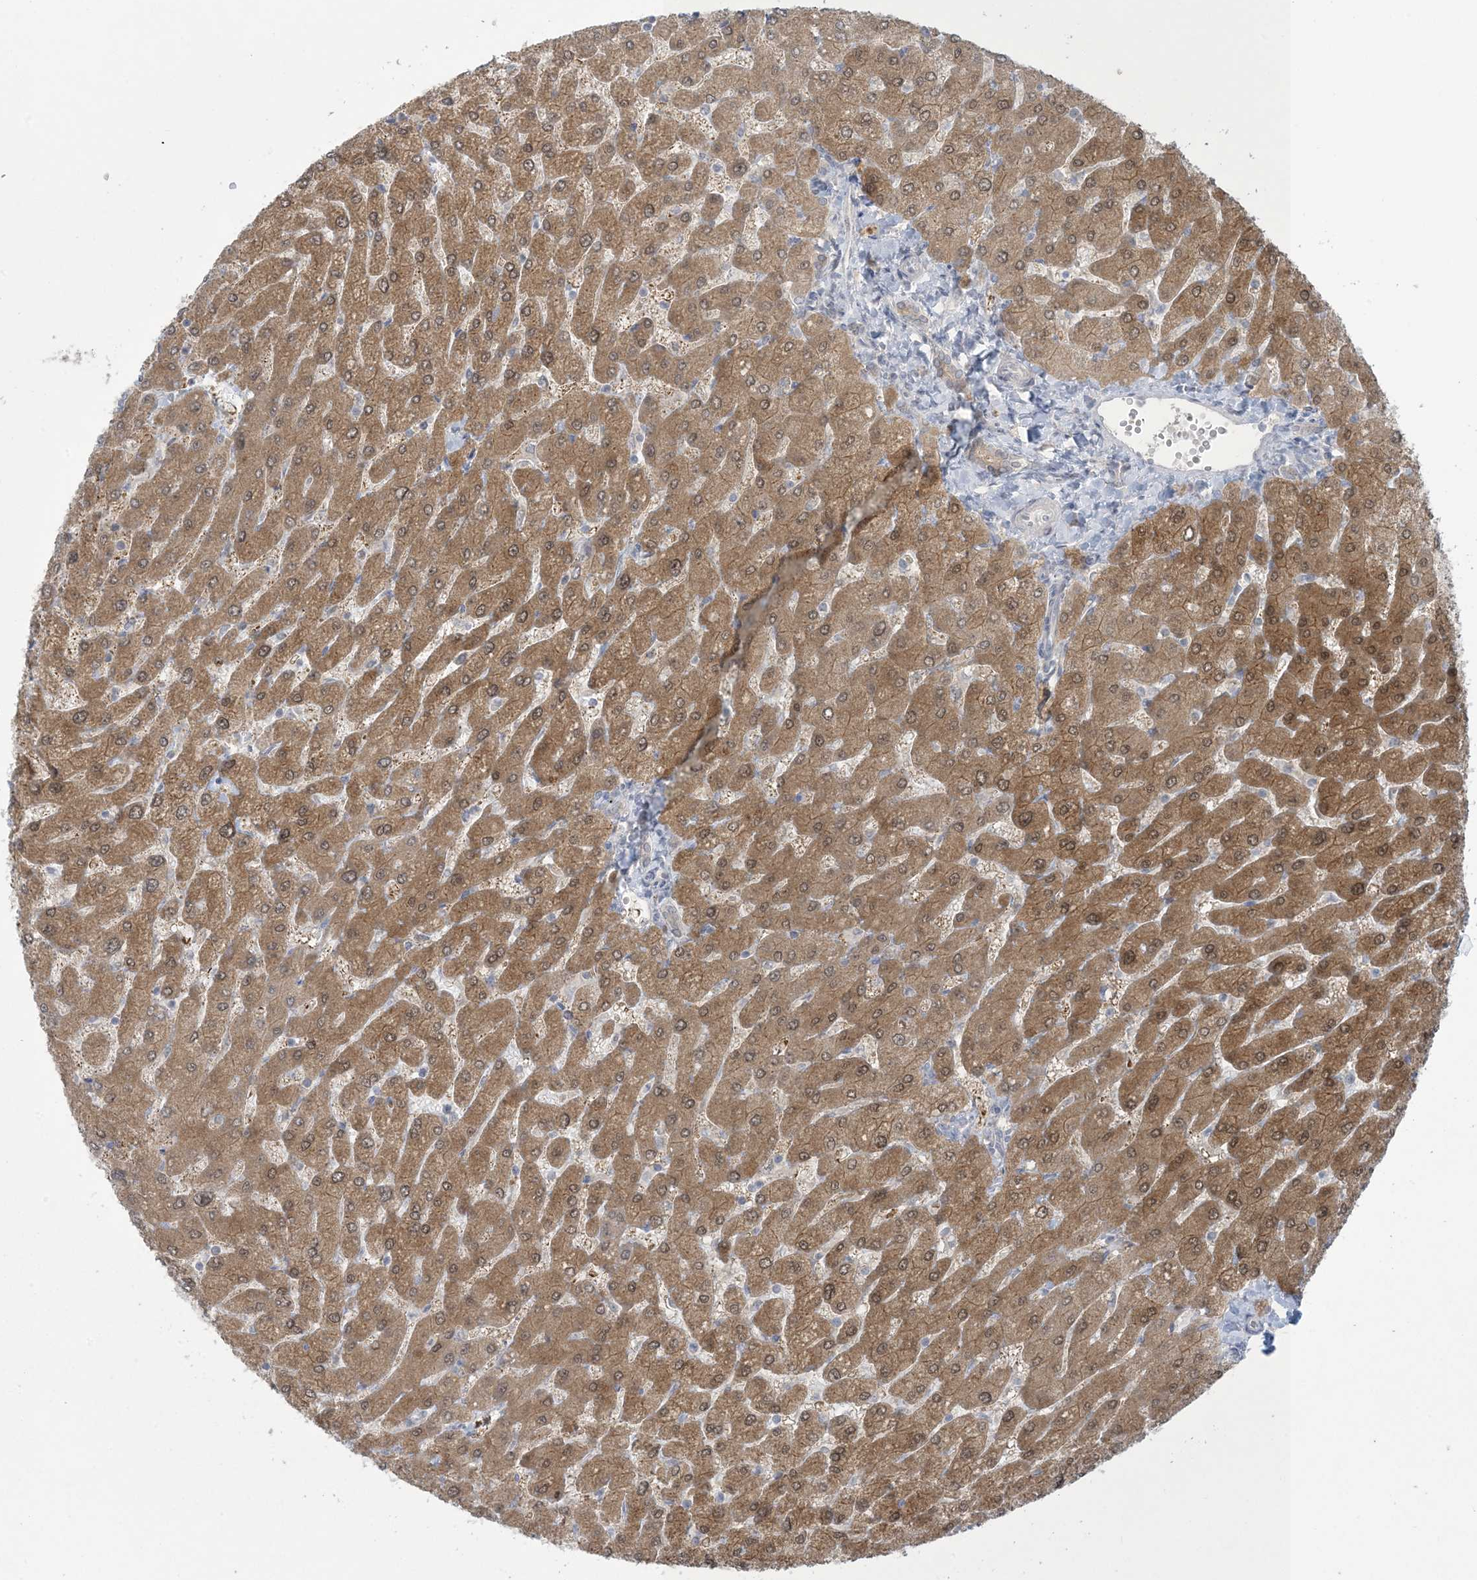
{"staining": {"intensity": "moderate", "quantity": "<25%", "location": "cytoplasmic/membranous"}, "tissue": "liver", "cell_type": "Cholangiocytes", "image_type": "normal", "snomed": [{"axis": "morphology", "description": "Normal tissue, NOS"}, {"axis": "topography", "description": "Liver"}], "caption": "Cholangiocytes reveal moderate cytoplasmic/membranous expression in about <25% of cells in normal liver.", "gene": "NRBP2", "patient": {"sex": "male", "age": 55}}